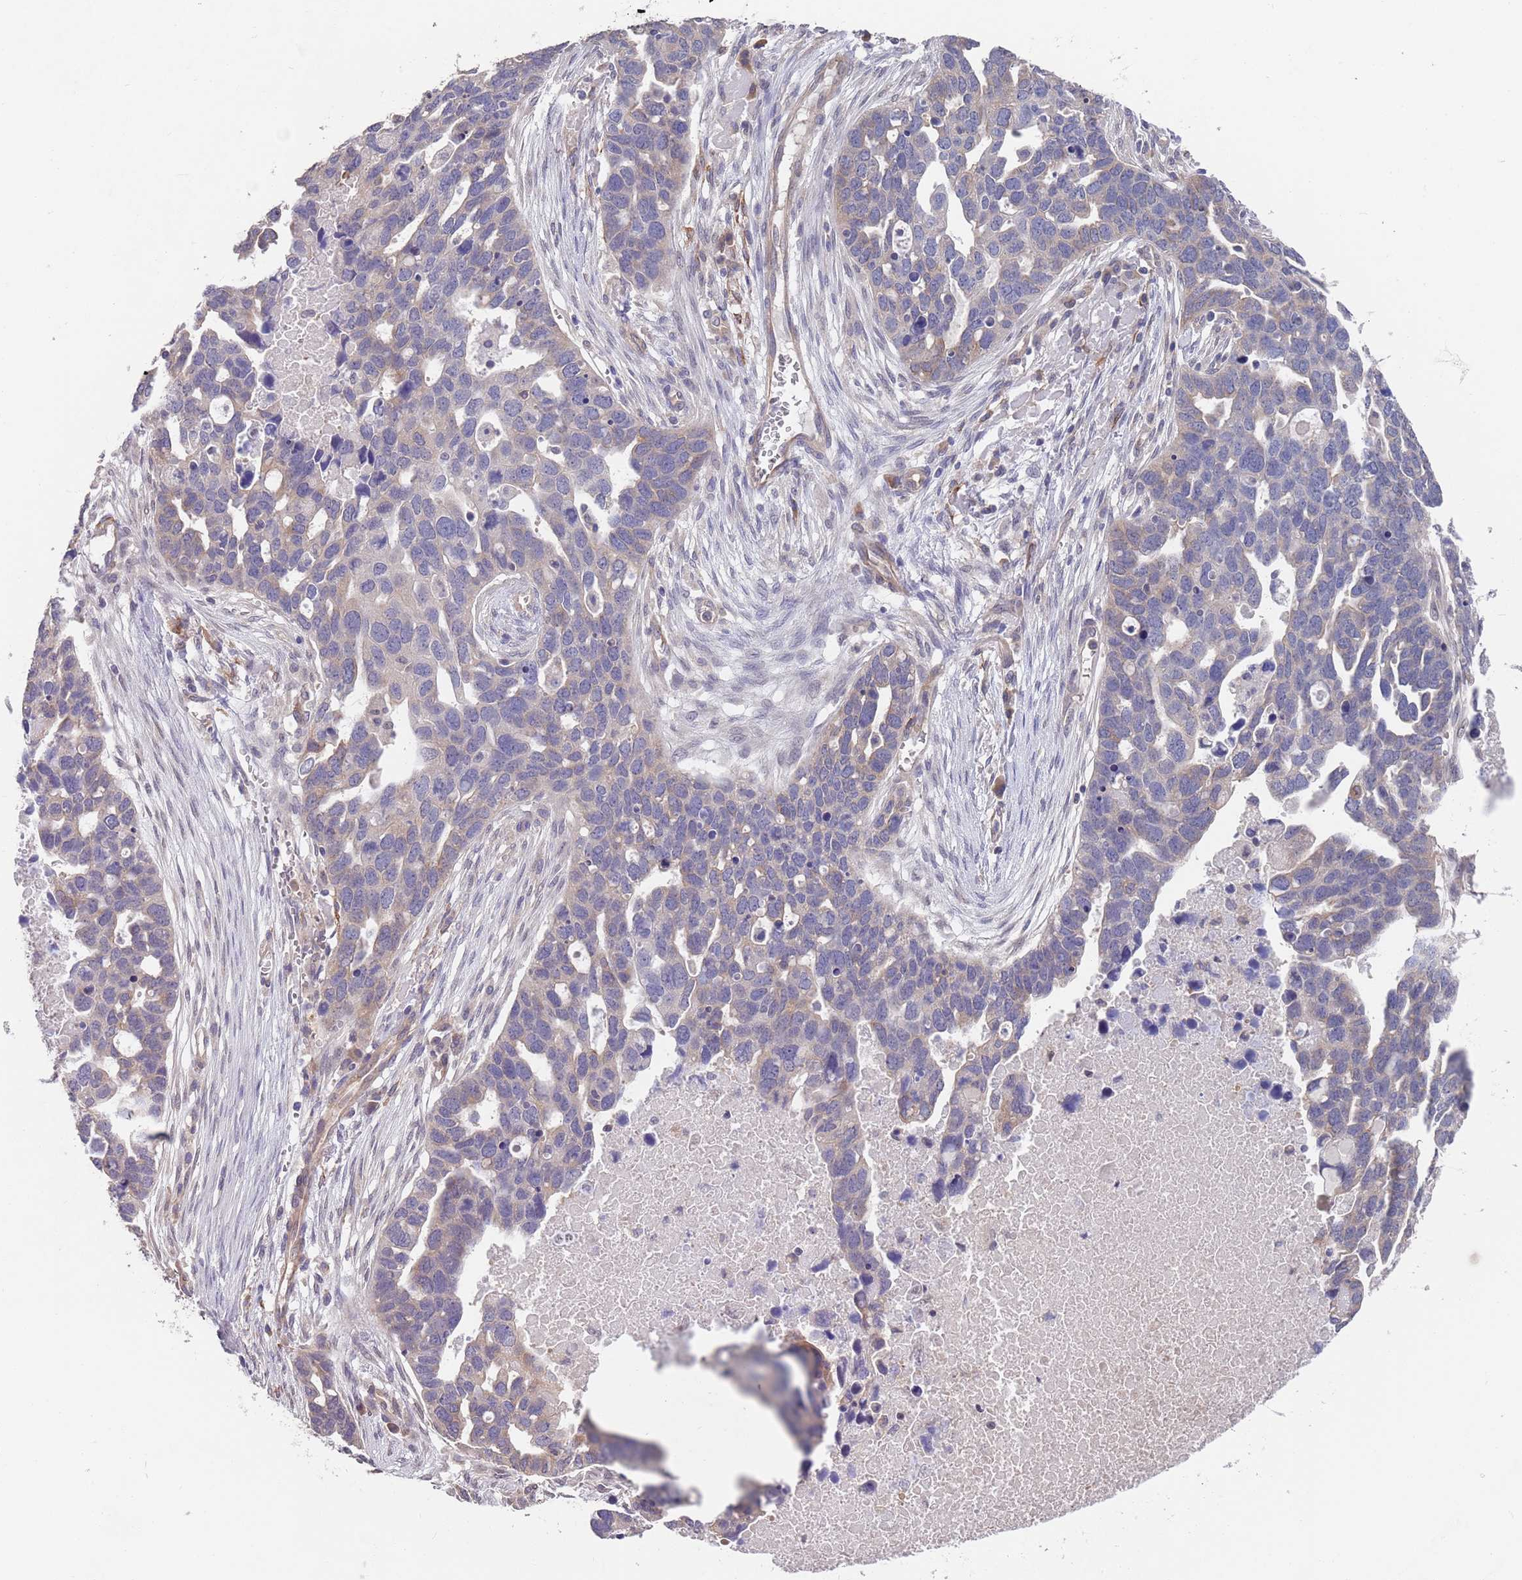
{"staining": {"intensity": "weak", "quantity": "<25%", "location": "cytoplasmic/membranous"}, "tissue": "ovarian cancer", "cell_type": "Tumor cells", "image_type": "cancer", "snomed": [{"axis": "morphology", "description": "Cystadenocarcinoma, serous, NOS"}, {"axis": "topography", "description": "Ovary"}], "caption": "Immunohistochemical staining of ovarian cancer (serous cystadenocarcinoma) reveals no significant expression in tumor cells.", "gene": "ANK2", "patient": {"sex": "female", "age": 54}}